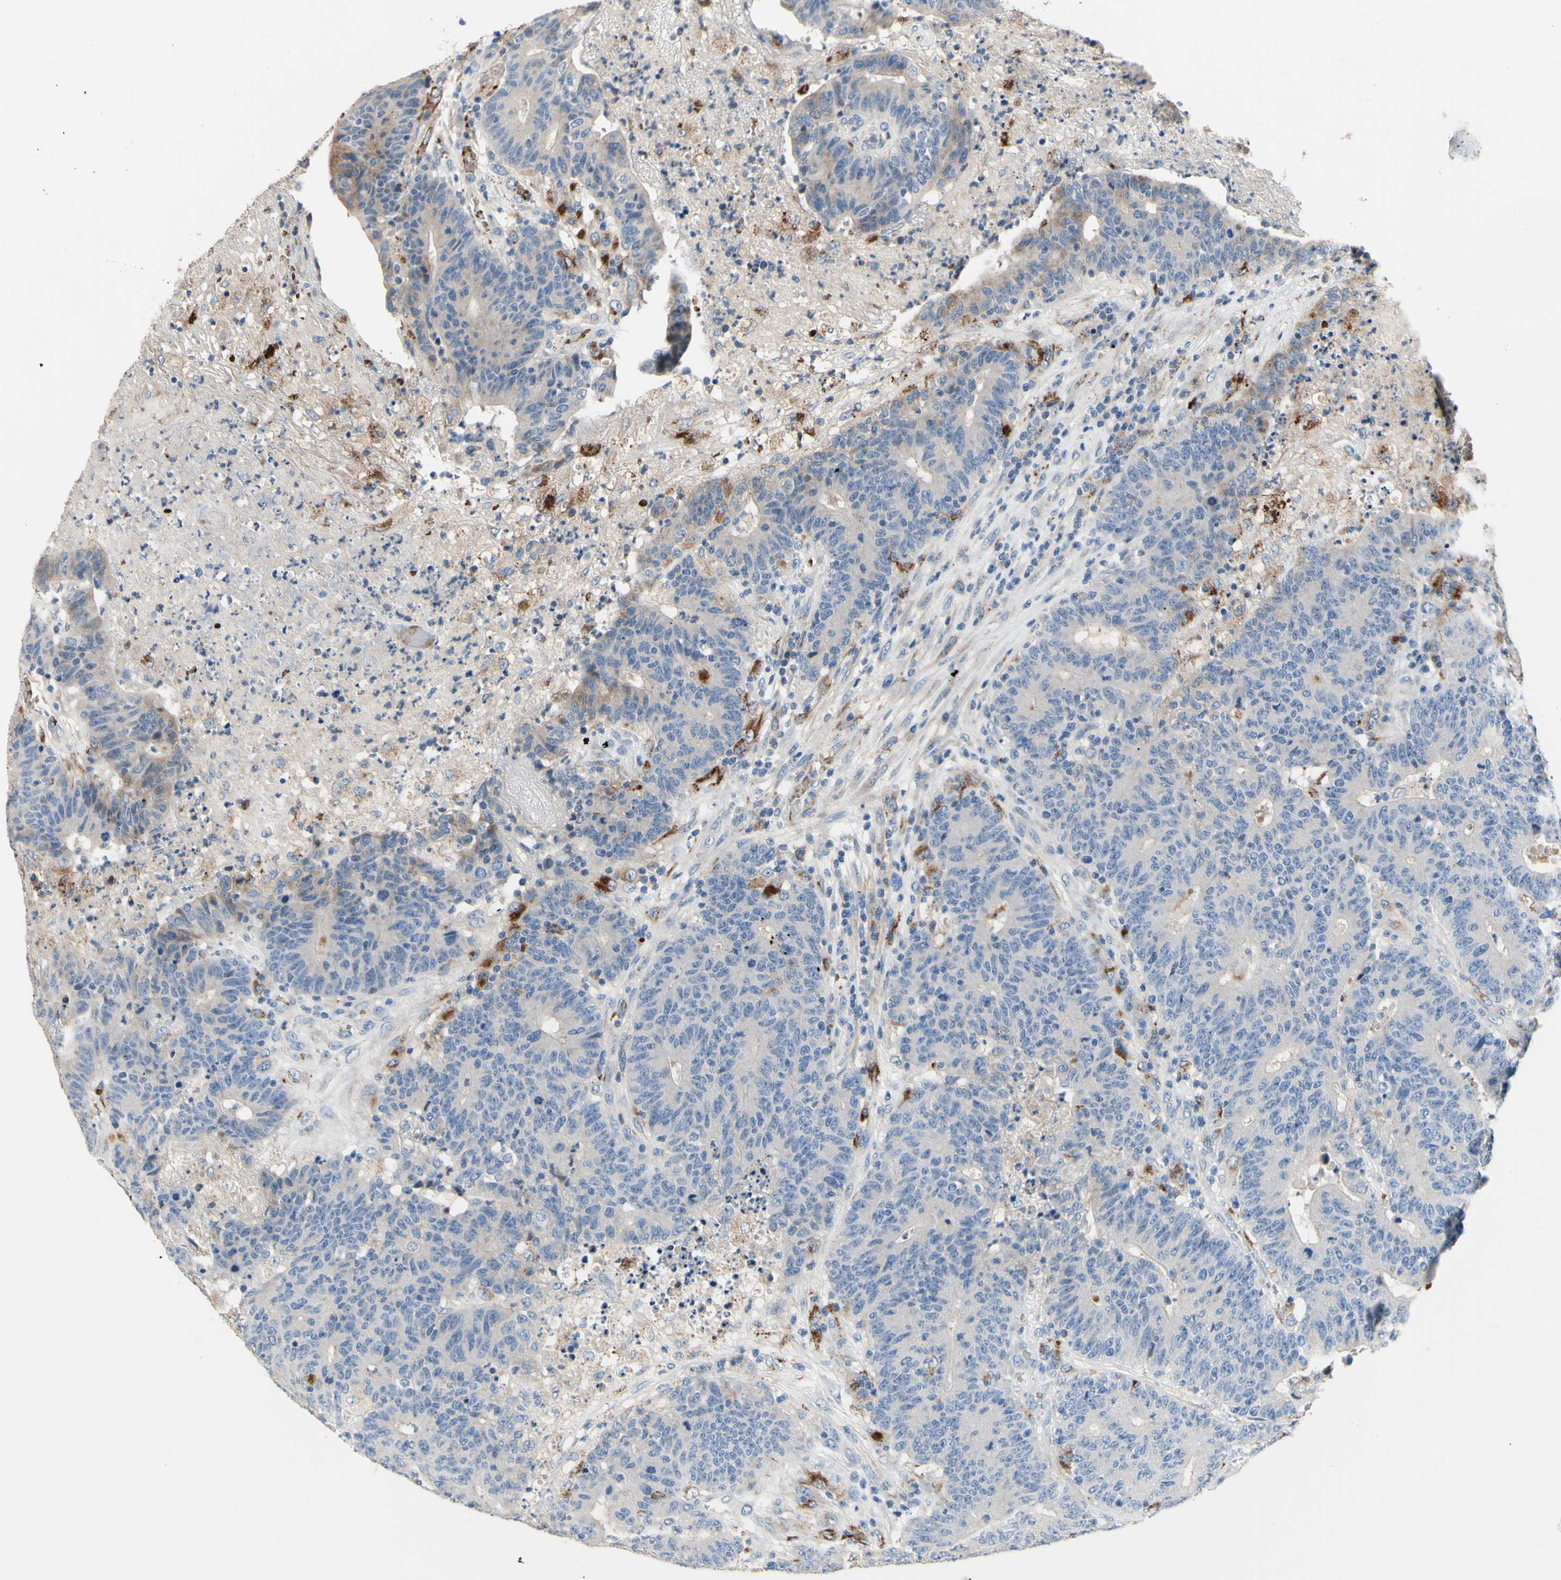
{"staining": {"intensity": "negative", "quantity": "none", "location": "none"}, "tissue": "colorectal cancer", "cell_type": "Tumor cells", "image_type": "cancer", "snomed": [{"axis": "morphology", "description": "Normal tissue, NOS"}, {"axis": "morphology", "description": "Adenocarcinoma, NOS"}, {"axis": "topography", "description": "Colon"}], "caption": "This is an IHC photomicrograph of adenocarcinoma (colorectal). There is no expression in tumor cells.", "gene": "CDON", "patient": {"sex": "female", "age": 75}}